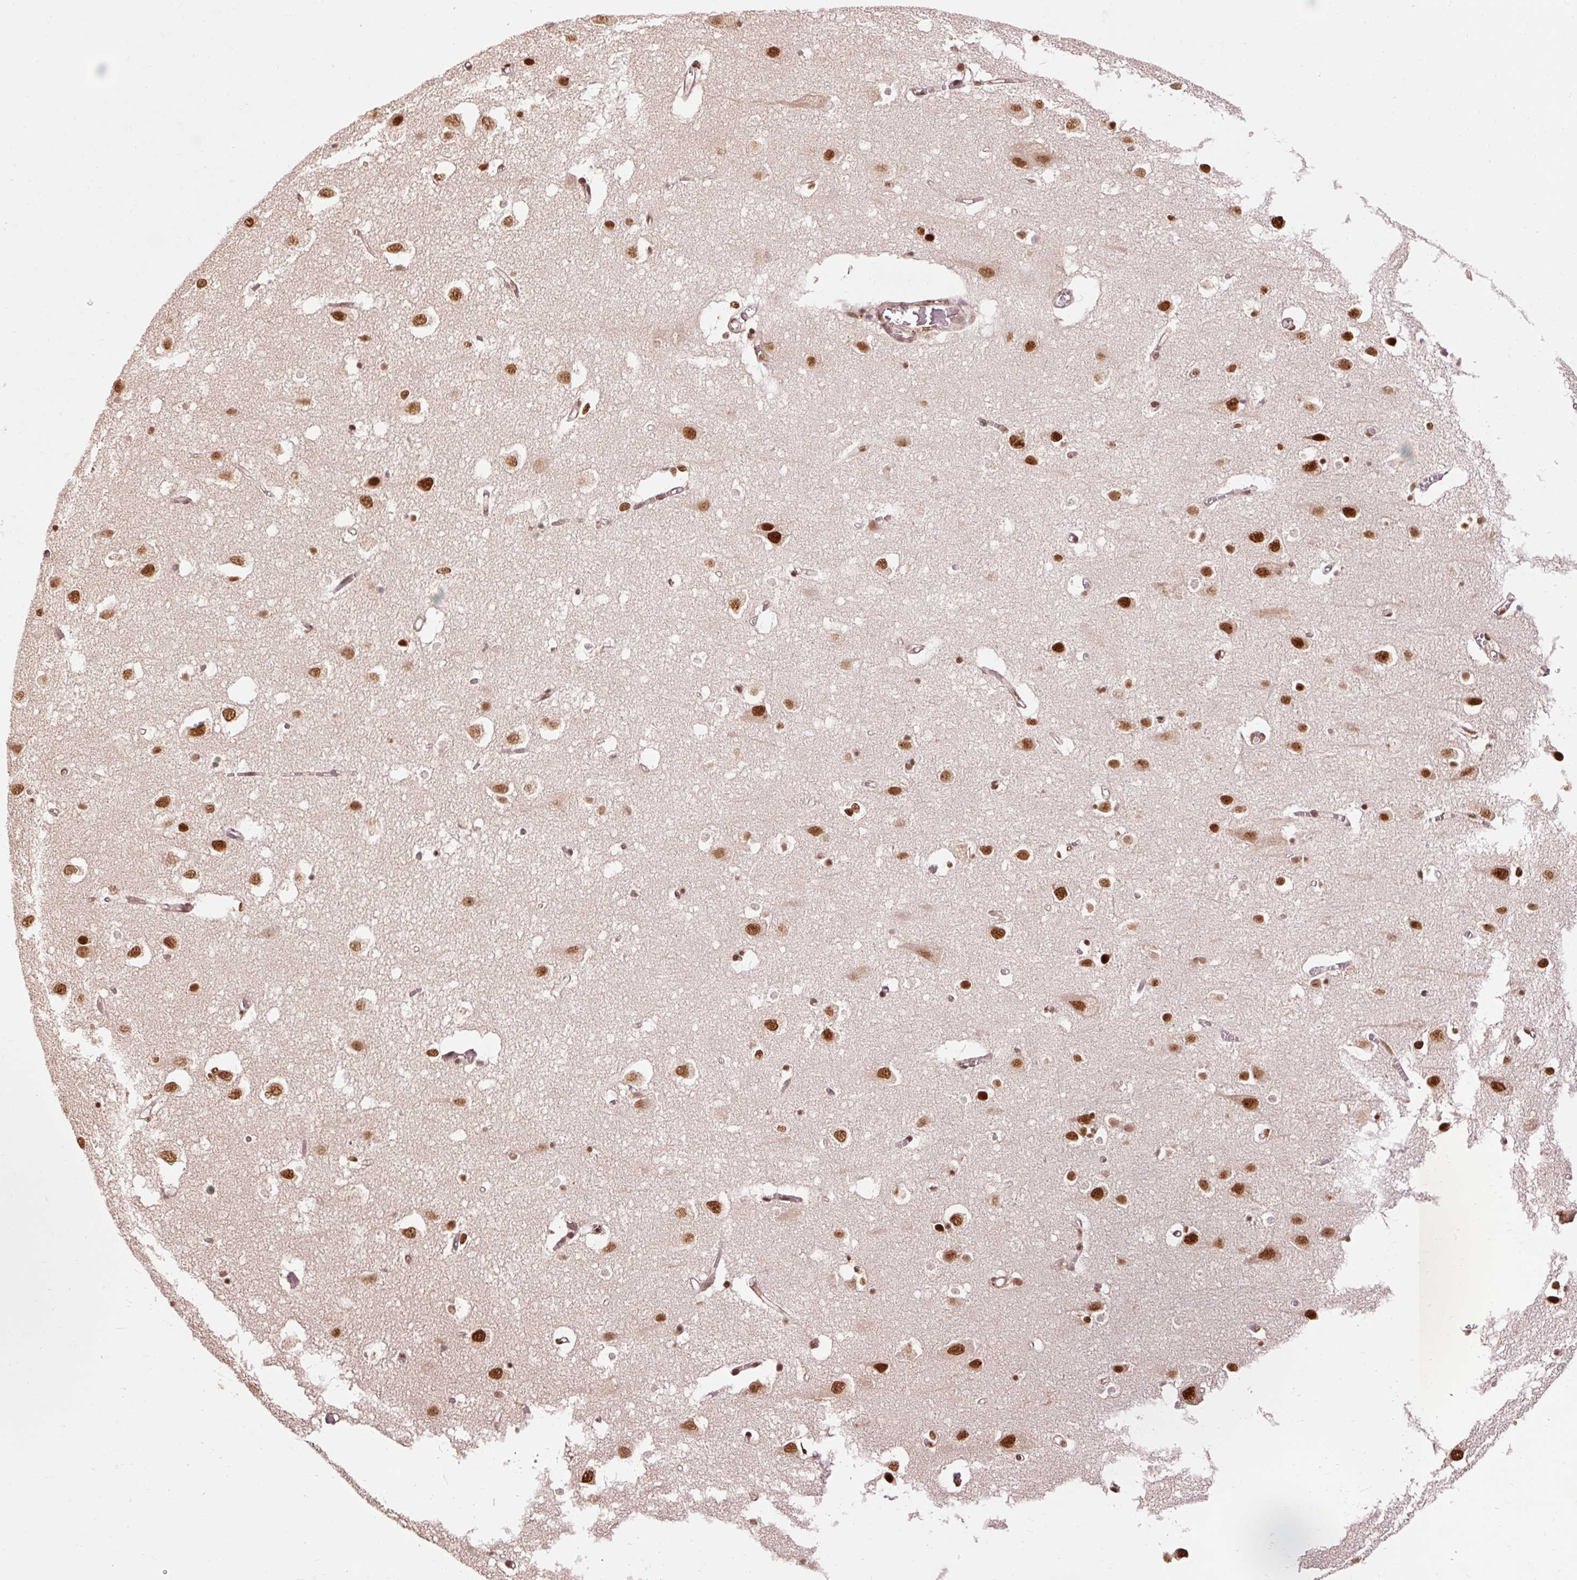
{"staining": {"intensity": "moderate", "quantity": ">75%", "location": "nuclear"}, "tissue": "cerebral cortex", "cell_type": "Endothelial cells", "image_type": "normal", "snomed": [{"axis": "morphology", "description": "Normal tissue, NOS"}, {"axis": "topography", "description": "Cerebral cortex"}], "caption": "Immunohistochemistry (IHC) (DAB (3,3'-diaminobenzidine)) staining of normal cerebral cortex exhibits moderate nuclear protein positivity in about >75% of endothelial cells. (DAB IHC, brown staining for protein, blue staining for nuclei).", "gene": "ZBTB44", "patient": {"sex": "male", "age": 70}}